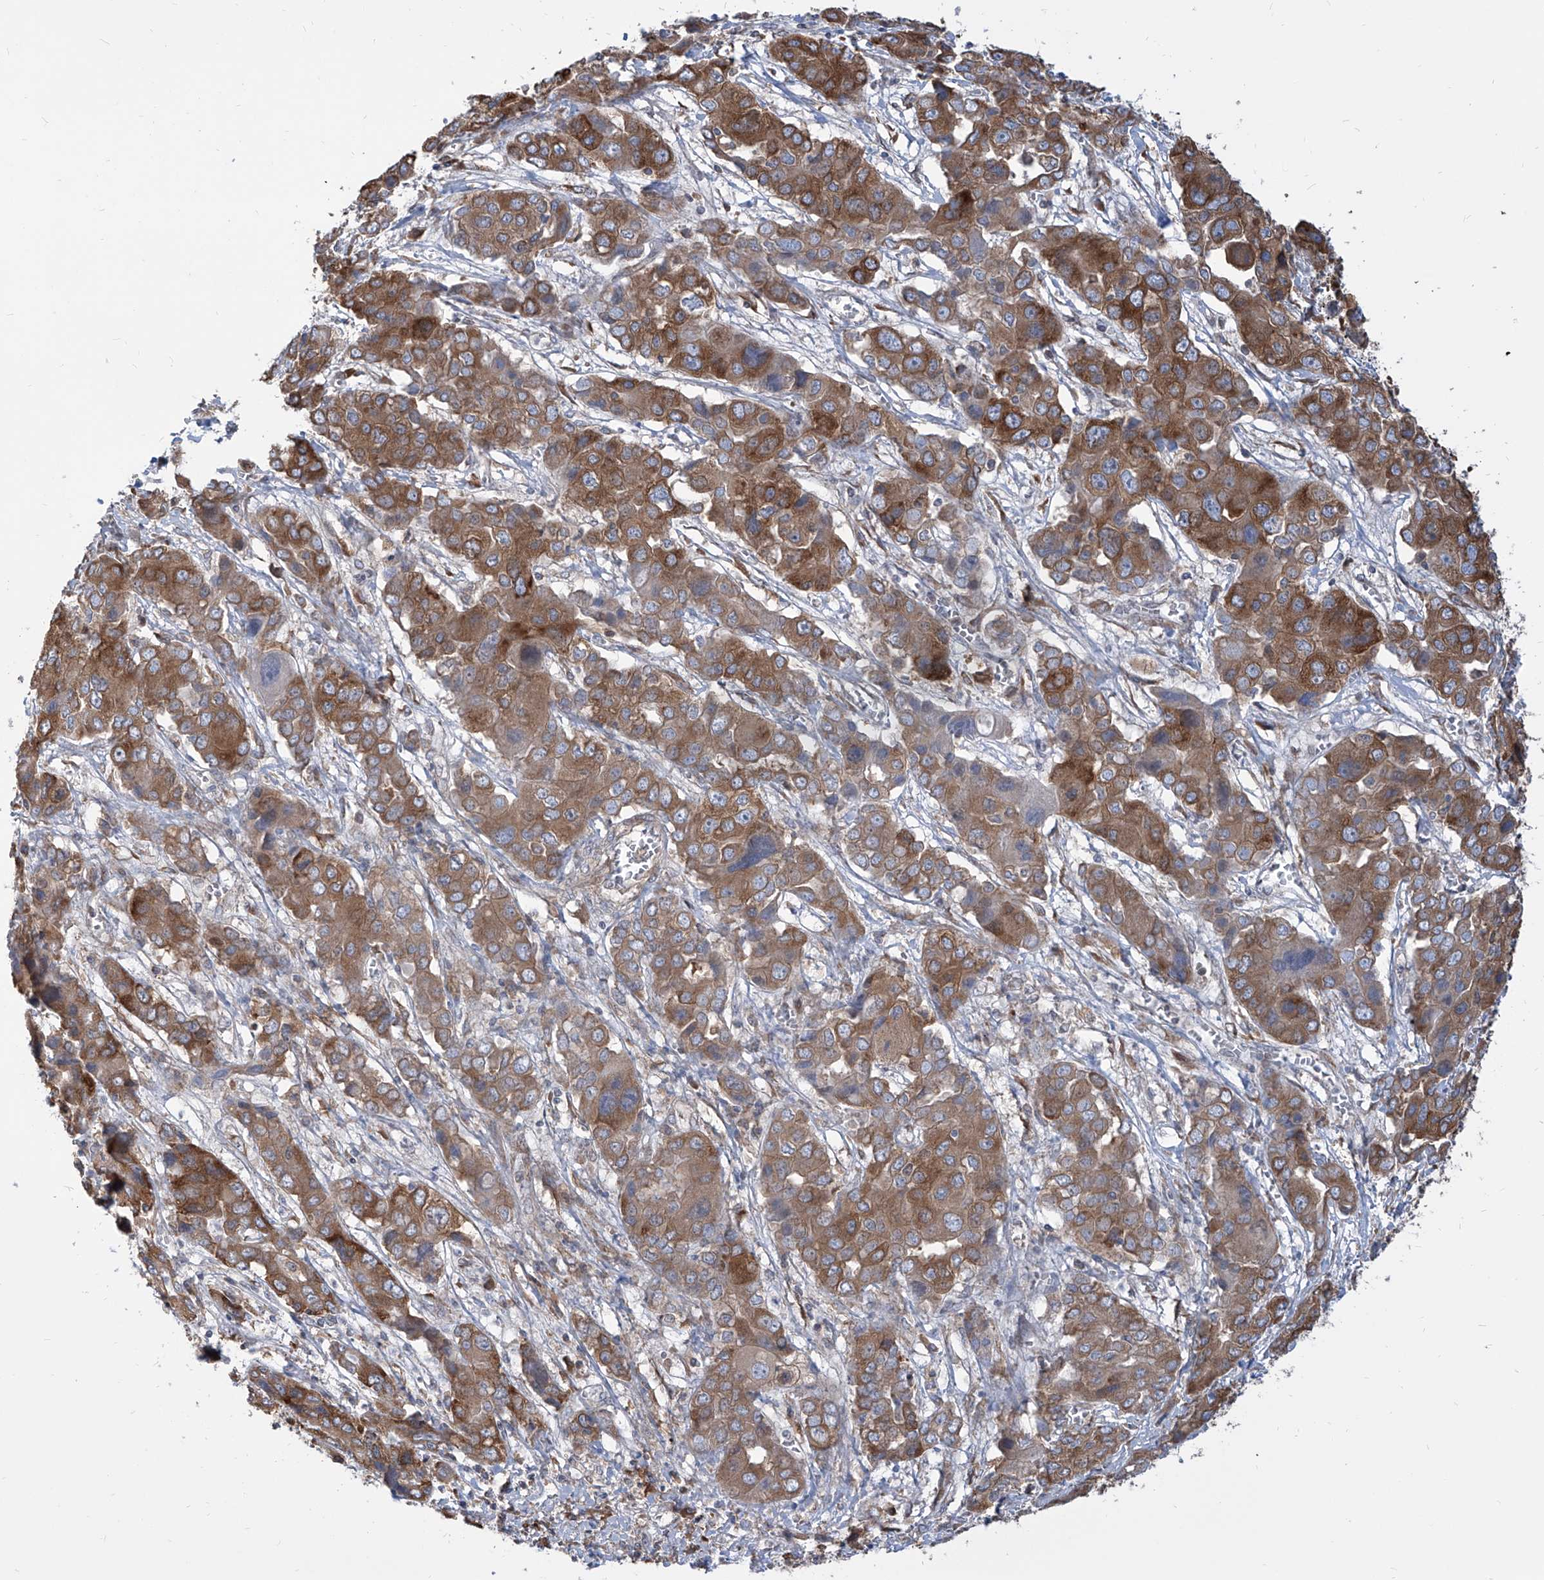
{"staining": {"intensity": "moderate", "quantity": ">75%", "location": "cytoplasmic/membranous"}, "tissue": "liver cancer", "cell_type": "Tumor cells", "image_type": "cancer", "snomed": [{"axis": "morphology", "description": "Cholangiocarcinoma"}, {"axis": "topography", "description": "Liver"}], "caption": "Immunohistochemical staining of human liver cancer displays moderate cytoplasmic/membranous protein staining in about >75% of tumor cells. (DAB (3,3'-diaminobenzidine) IHC, brown staining for protein, blue staining for nuclei).", "gene": "FAM83B", "patient": {"sex": "male", "age": 67}}